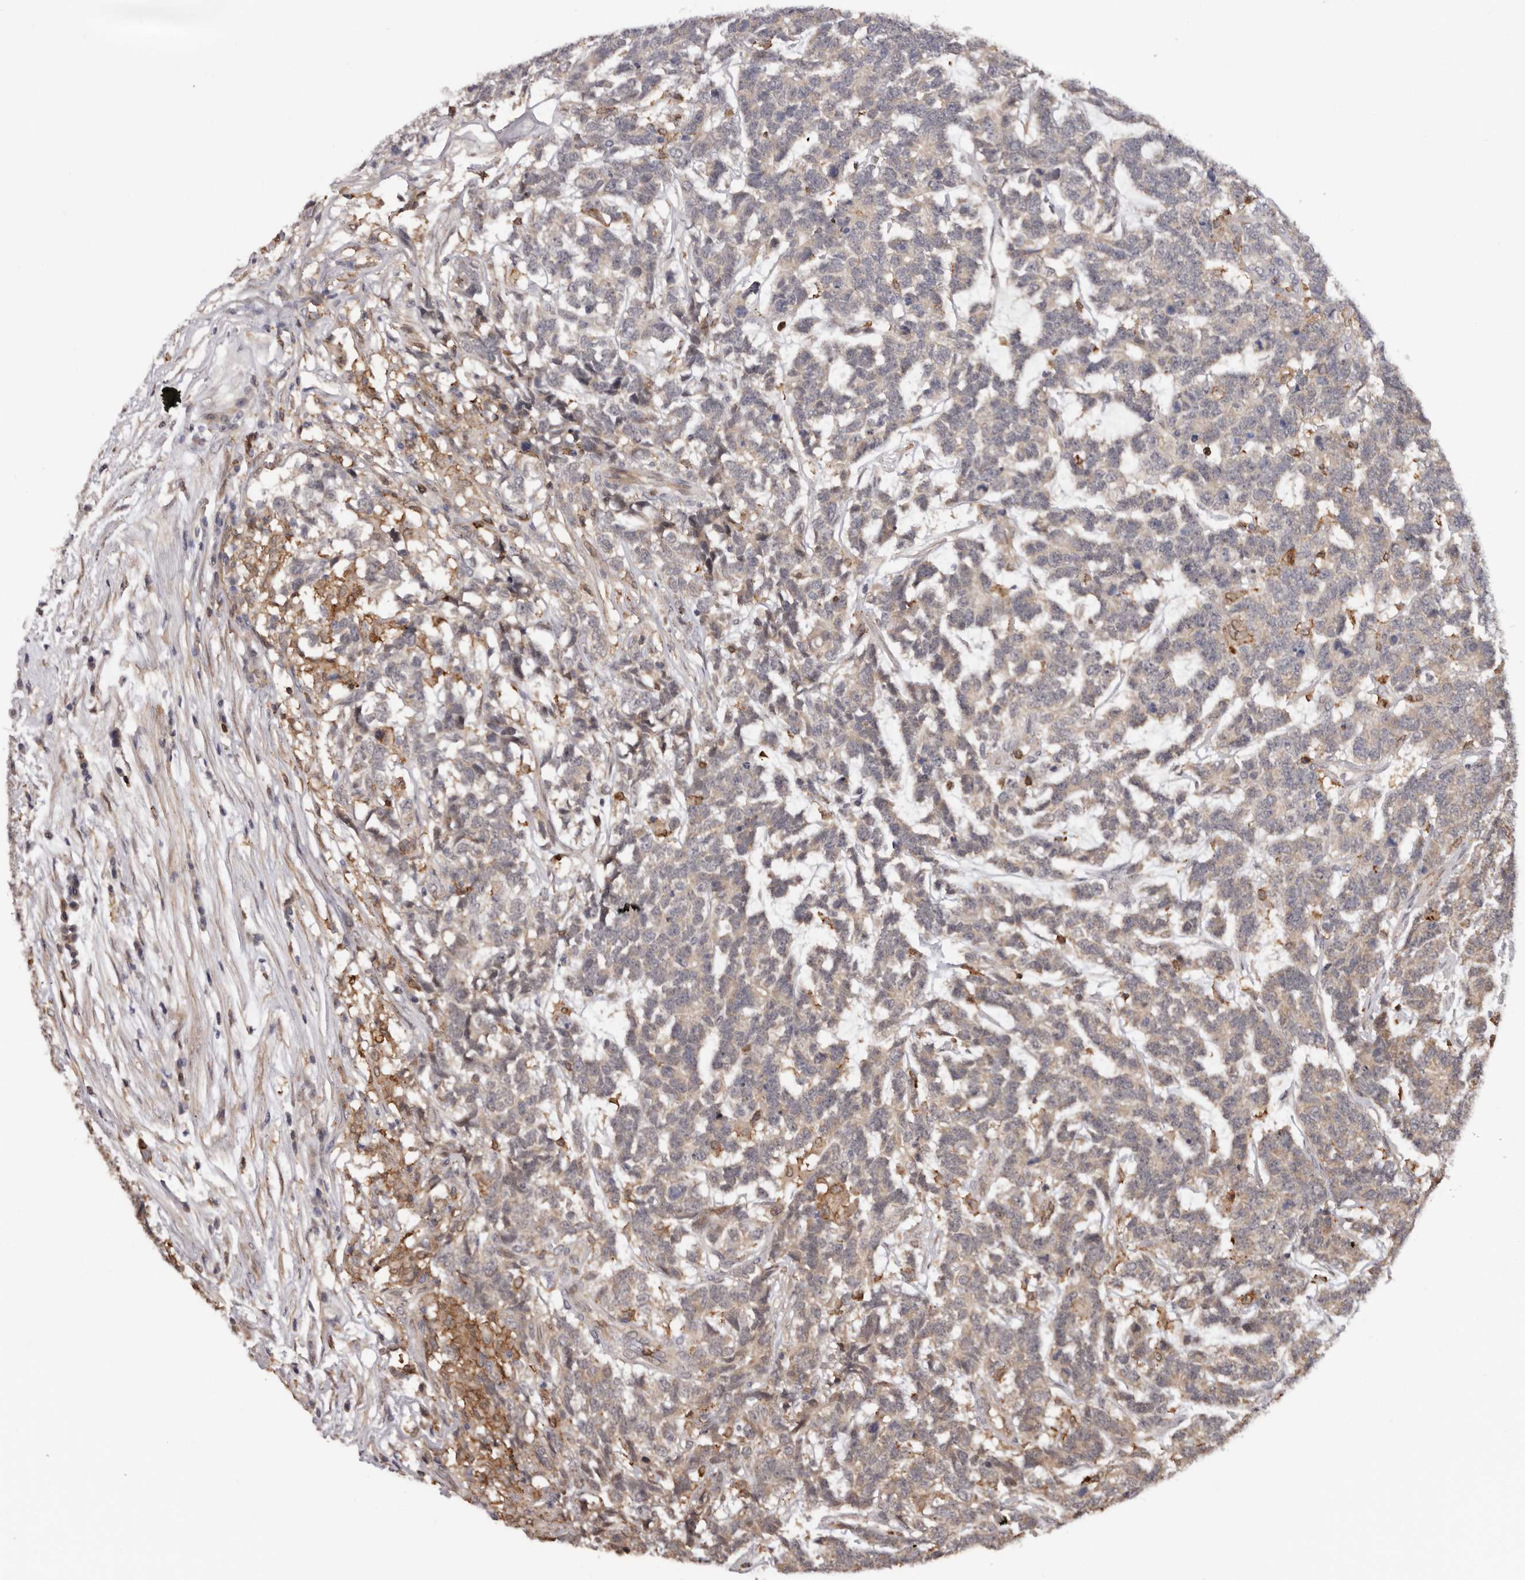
{"staining": {"intensity": "weak", "quantity": "25%-75%", "location": "cytoplasmic/membranous"}, "tissue": "testis cancer", "cell_type": "Tumor cells", "image_type": "cancer", "snomed": [{"axis": "morphology", "description": "Carcinoma, Embryonal, NOS"}, {"axis": "topography", "description": "Testis"}], "caption": "Weak cytoplasmic/membranous protein expression is seen in about 25%-75% of tumor cells in testis cancer (embryonal carcinoma). (Stains: DAB (3,3'-diaminobenzidine) in brown, nuclei in blue, Microscopy: brightfield microscopy at high magnification).", "gene": "PRR12", "patient": {"sex": "male", "age": 26}}